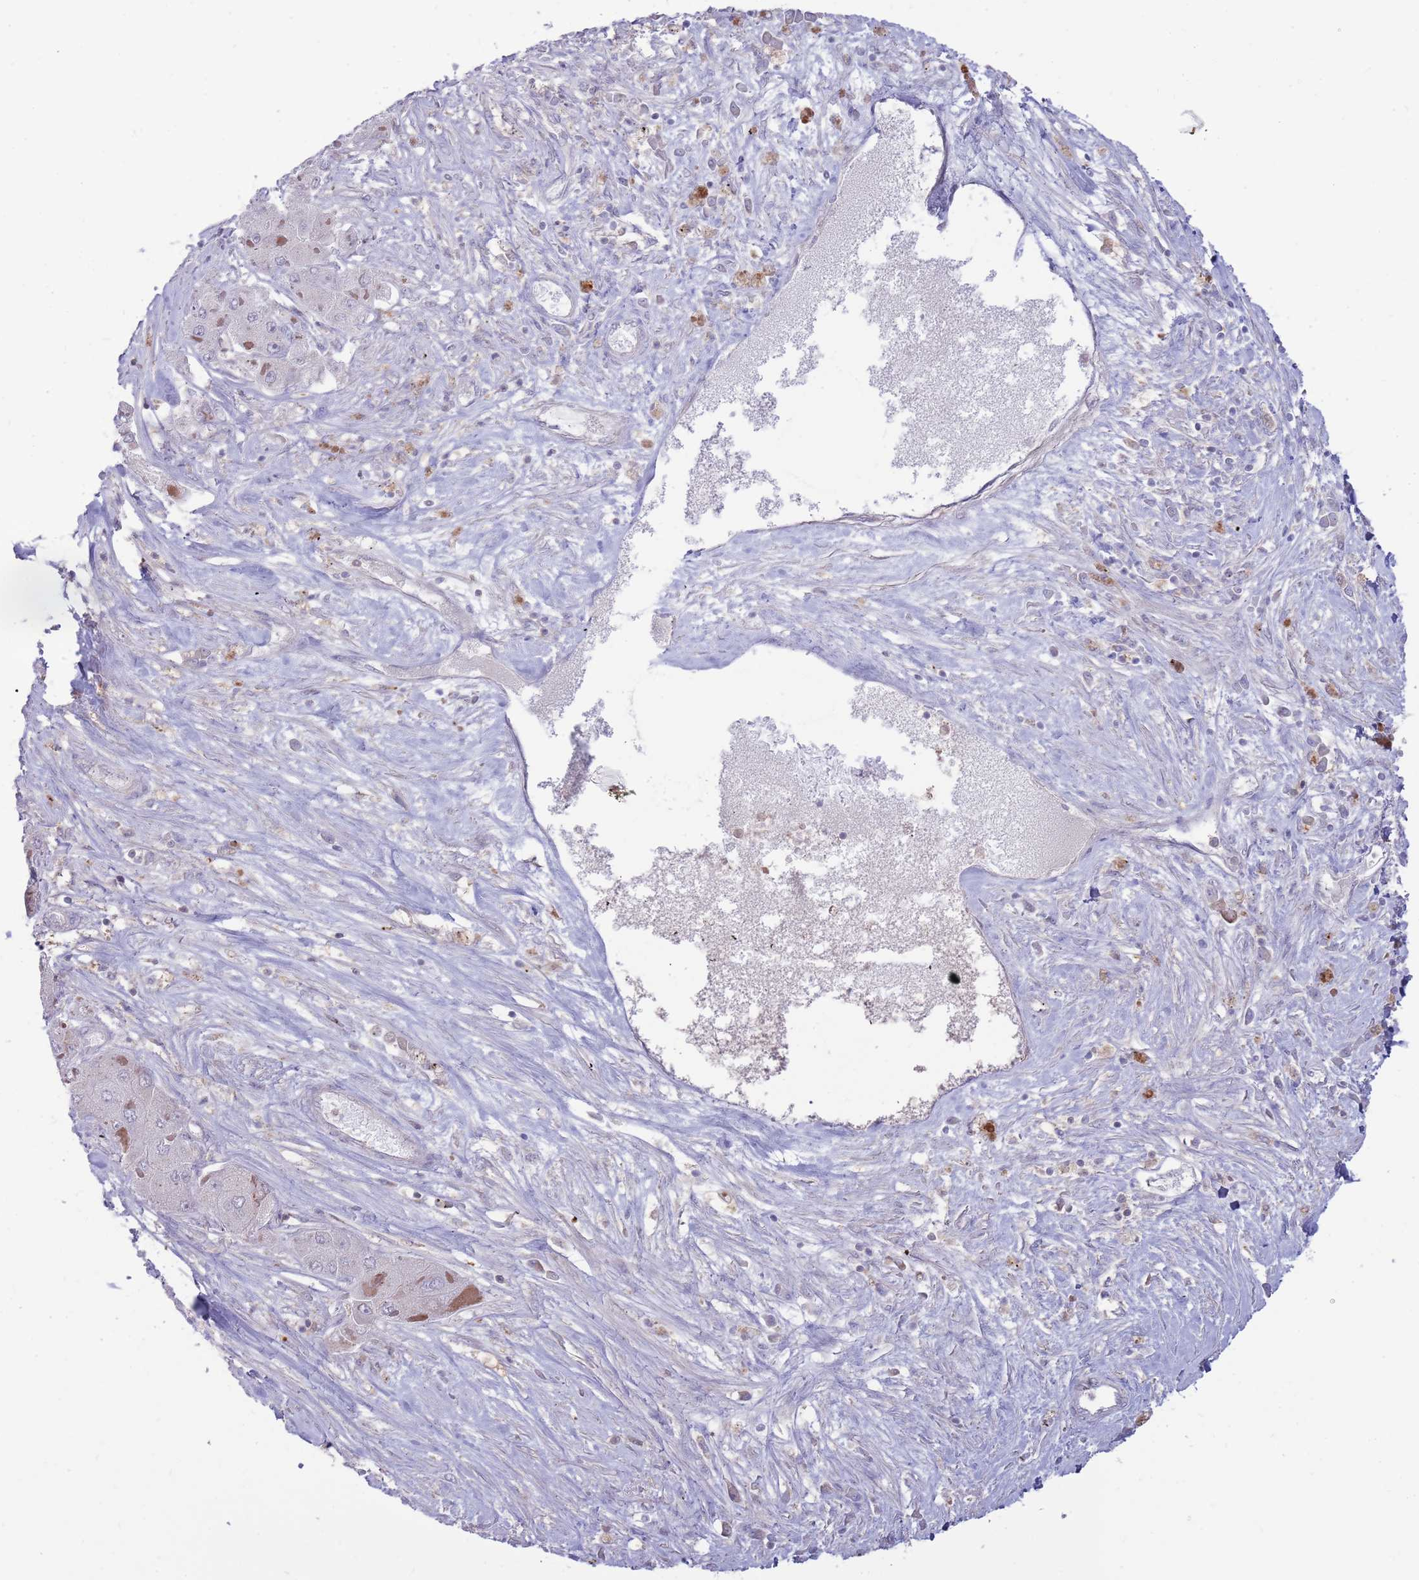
{"staining": {"intensity": "negative", "quantity": "none", "location": "none"}, "tissue": "liver cancer", "cell_type": "Tumor cells", "image_type": "cancer", "snomed": [{"axis": "morphology", "description": "Carcinoma, Hepatocellular, NOS"}, {"axis": "topography", "description": "Liver"}], "caption": "Liver cancer was stained to show a protein in brown. There is no significant expression in tumor cells.", "gene": "AP5S1", "patient": {"sex": "female", "age": 73}}